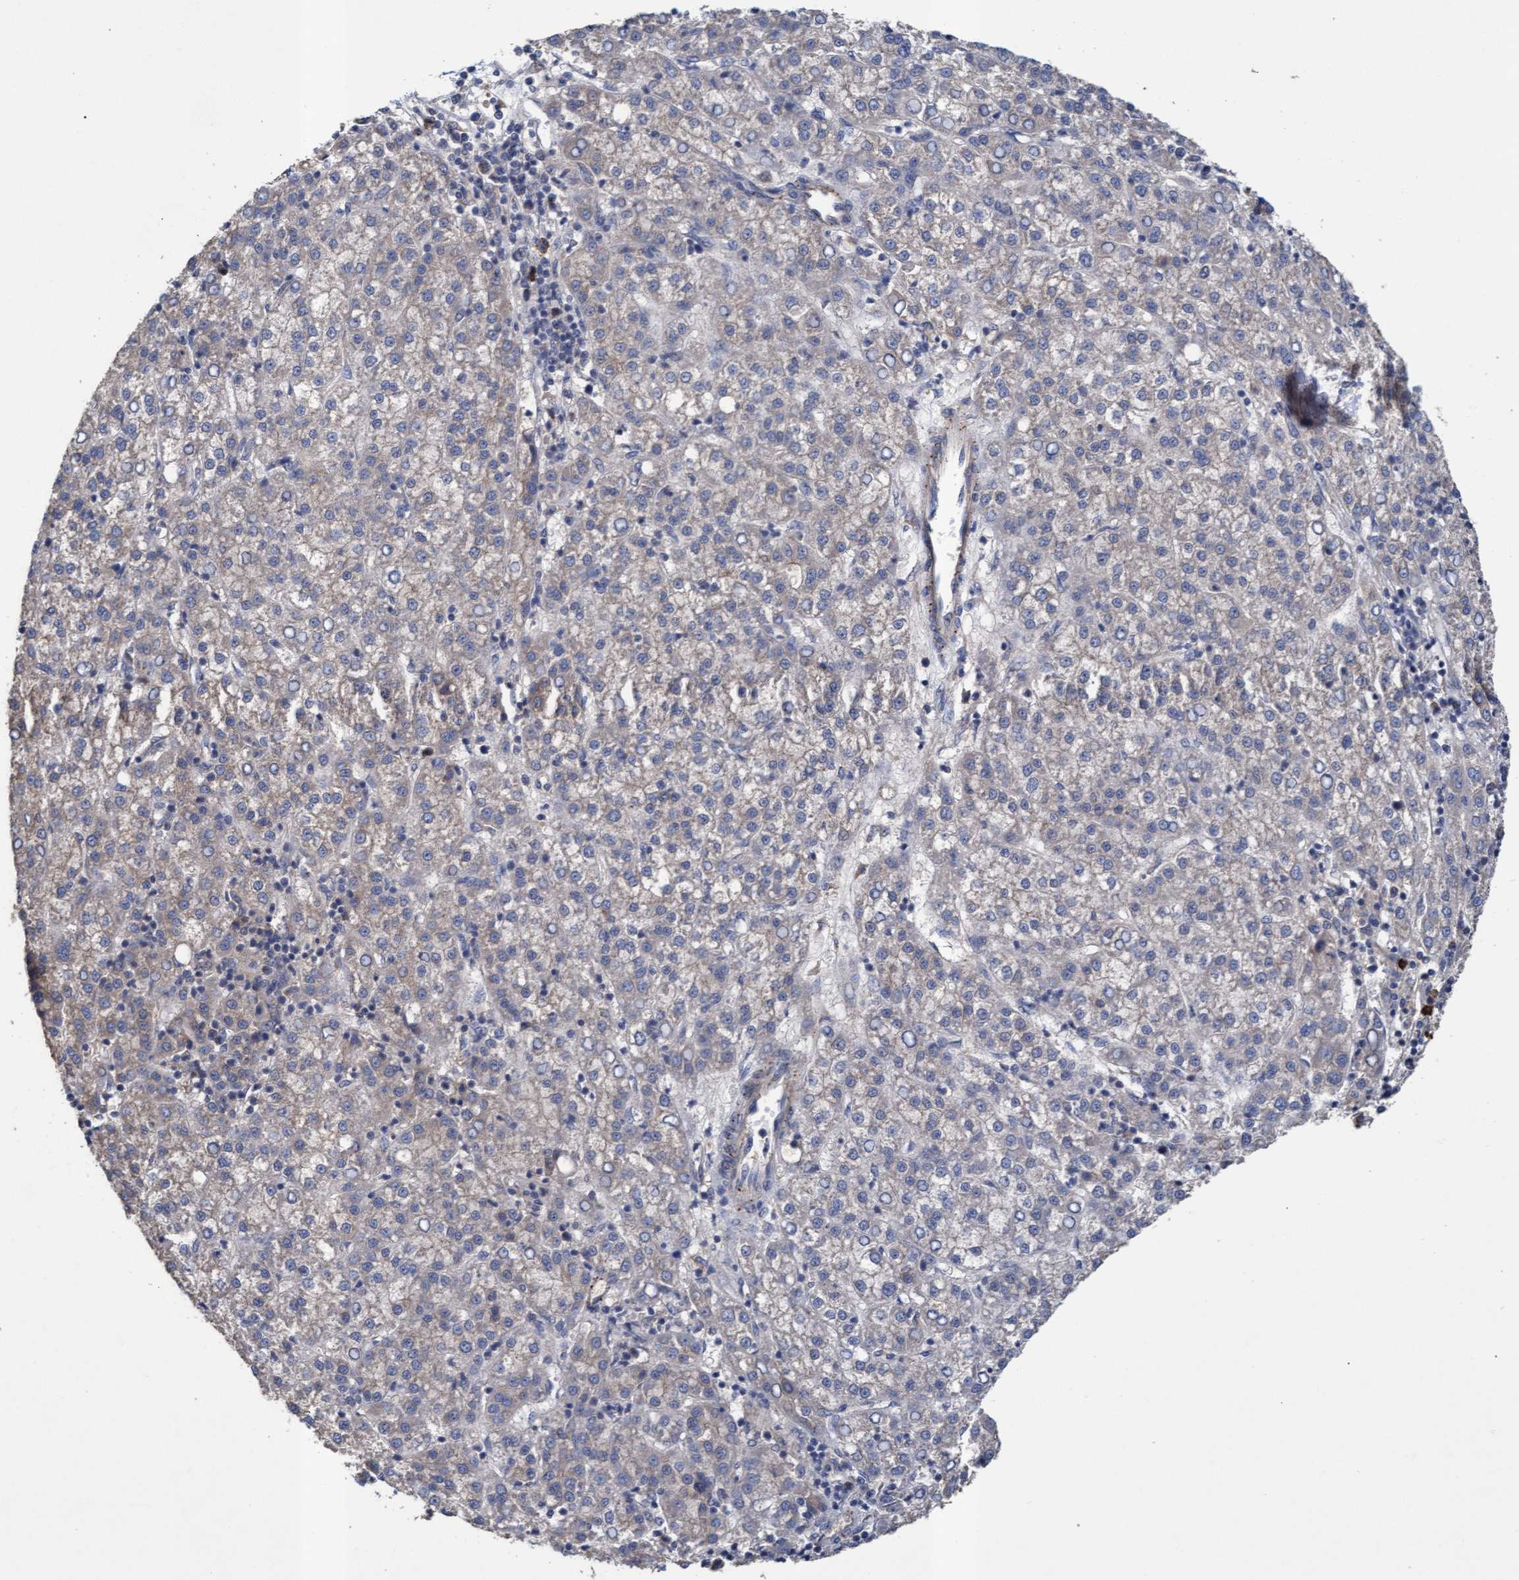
{"staining": {"intensity": "negative", "quantity": "none", "location": "none"}, "tissue": "liver cancer", "cell_type": "Tumor cells", "image_type": "cancer", "snomed": [{"axis": "morphology", "description": "Carcinoma, Hepatocellular, NOS"}, {"axis": "topography", "description": "Liver"}], "caption": "An IHC photomicrograph of liver hepatocellular carcinoma is shown. There is no staining in tumor cells of liver hepatocellular carcinoma.", "gene": "MRPL38", "patient": {"sex": "female", "age": 58}}